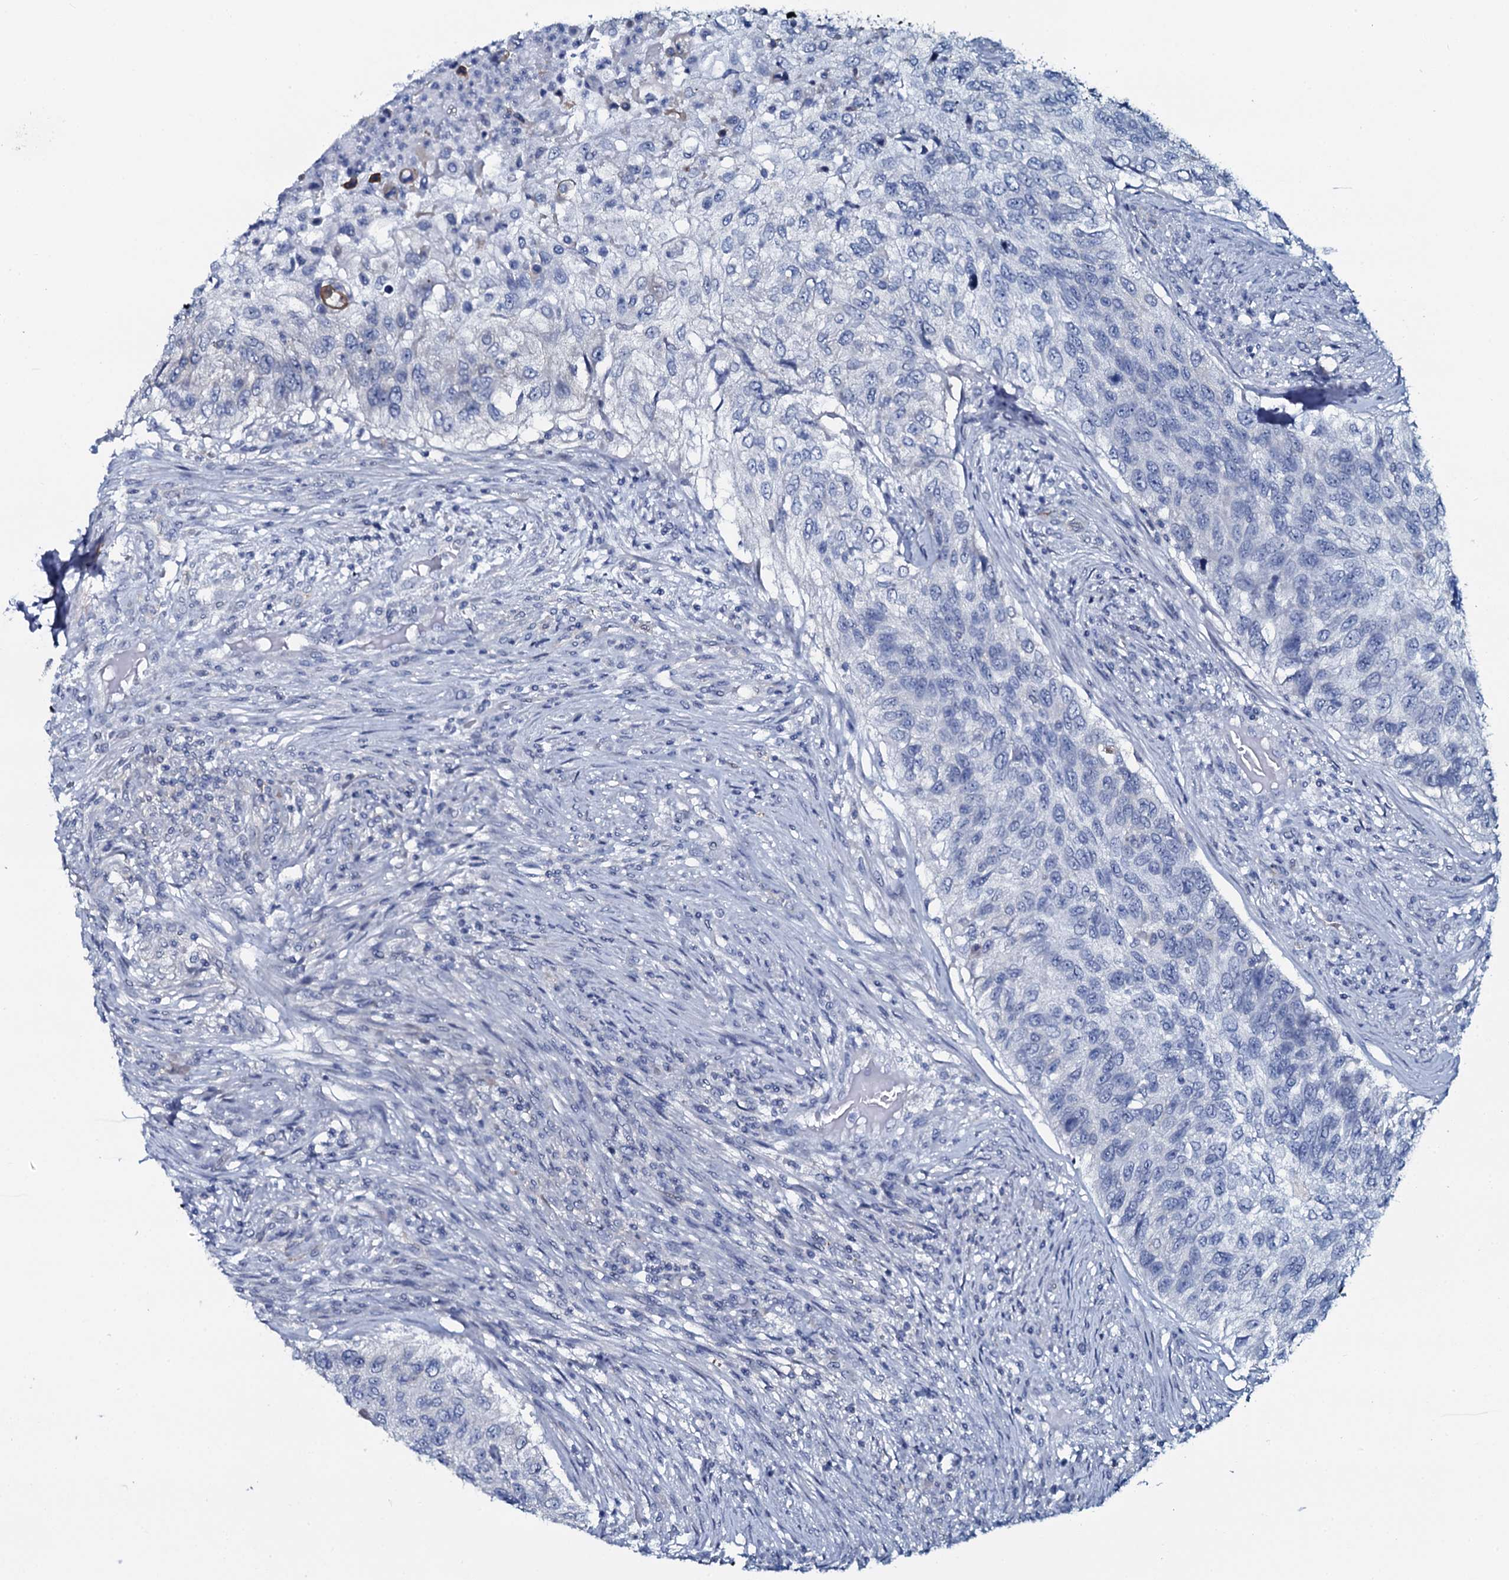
{"staining": {"intensity": "negative", "quantity": "none", "location": "none"}, "tissue": "urothelial cancer", "cell_type": "Tumor cells", "image_type": "cancer", "snomed": [{"axis": "morphology", "description": "Urothelial carcinoma, High grade"}, {"axis": "topography", "description": "Urinary bladder"}], "caption": "A high-resolution micrograph shows immunohistochemistry staining of urothelial carcinoma (high-grade), which reveals no significant positivity in tumor cells.", "gene": "SLC4A7", "patient": {"sex": "female", "age": 60}}